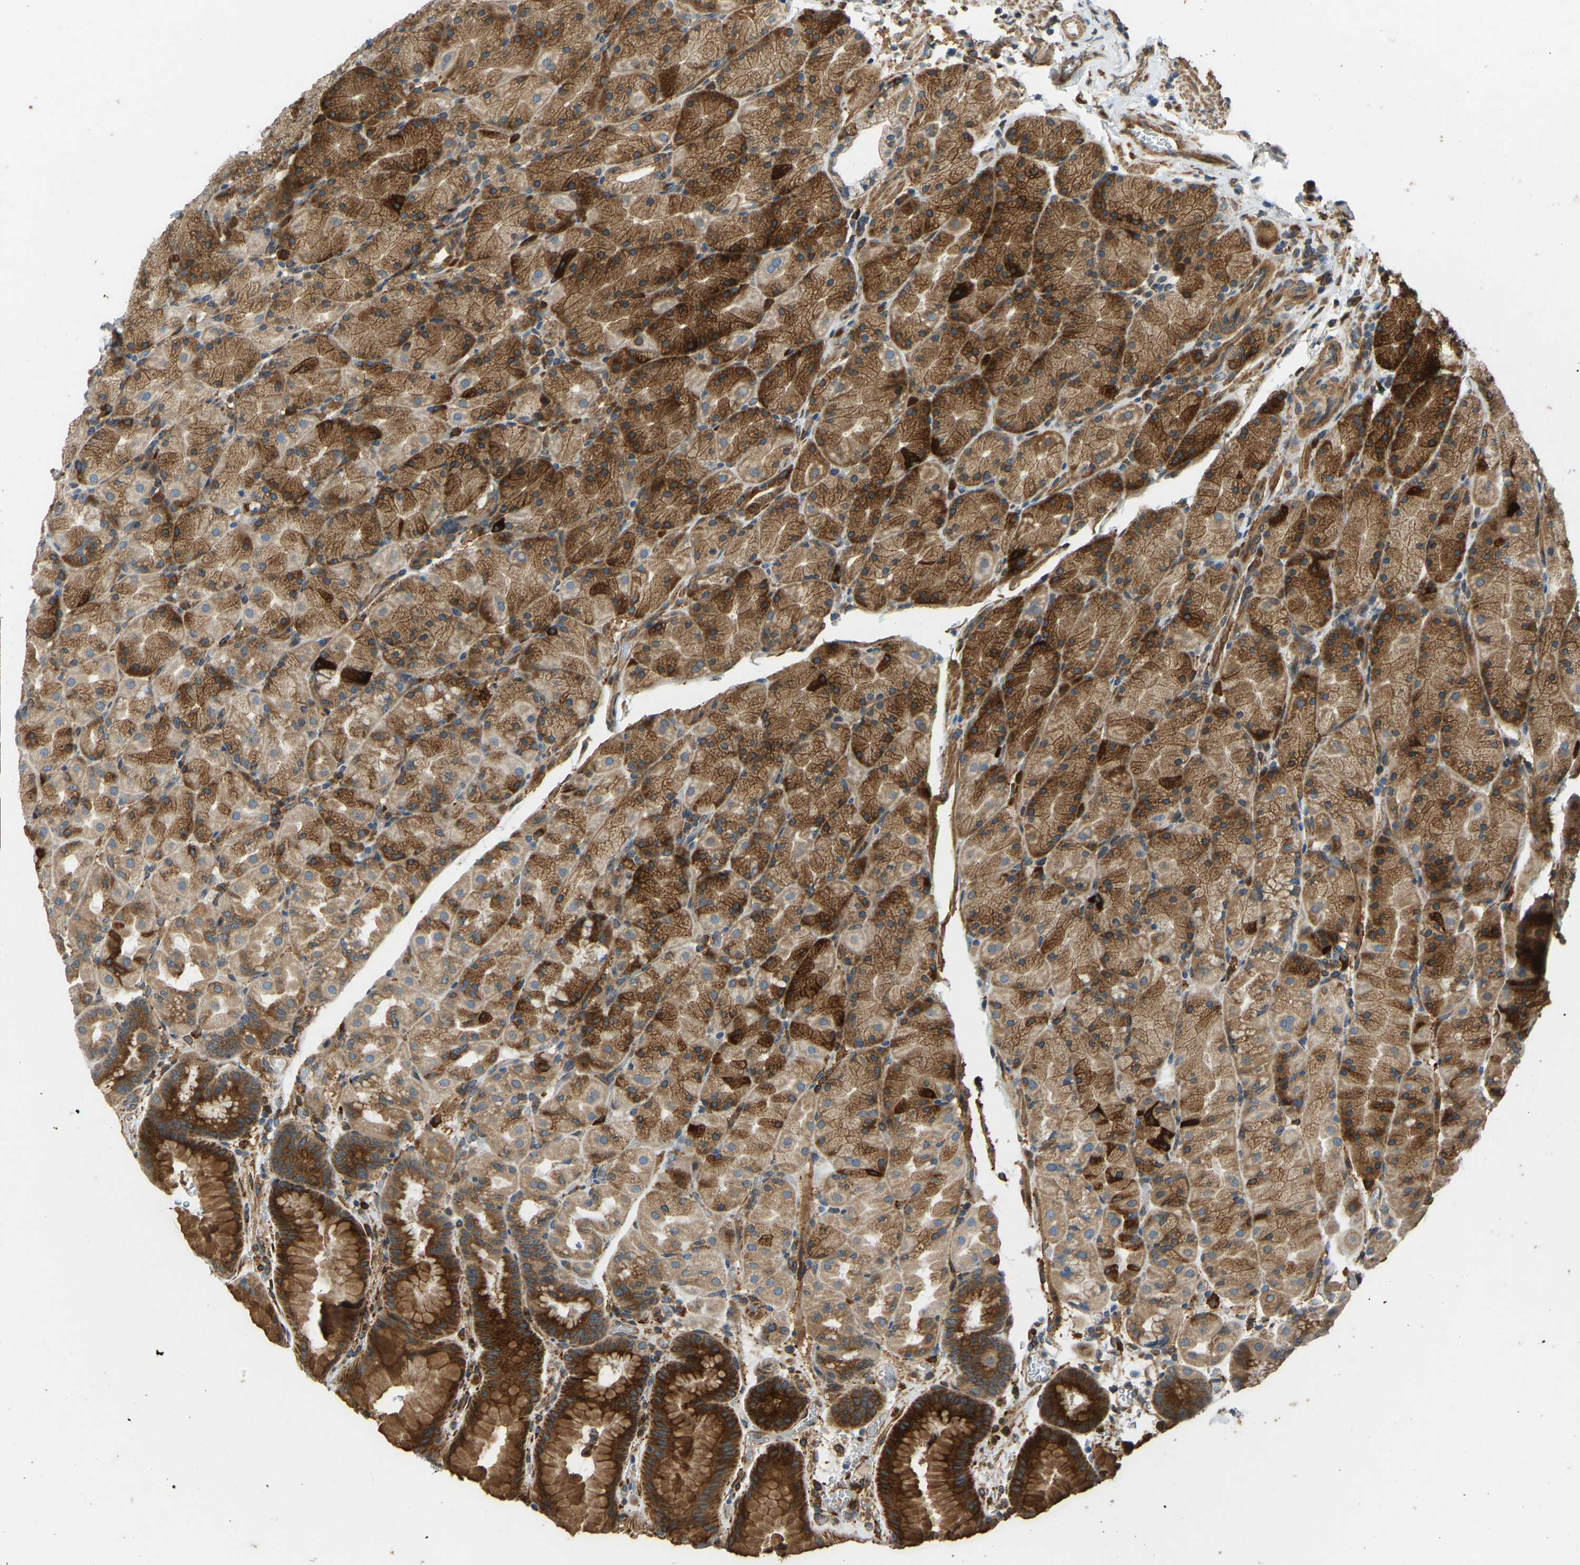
{"staining": {"intensity": "strong", "quantity": ">75%", "location": "cytoplasmic/membranous"}, "tissue": "stomach", "cell_type": "Glandular cells", "image_type": "normal", "snomed": [{"axis": "morphology", "description": "Normal tissue, NOS"}, {"axis": "morphology", "description": "Carcinoid, malignant, NOS"}, {"axis": "topography", "description": "Stomach, upper"}], "caption": "Glandular cells reveal strong cytoplasmic/membranous expression in approximately >75% of cells in benign stomach.", "gene": "OS9", "patient": {"sex": "male", "age": 39}}